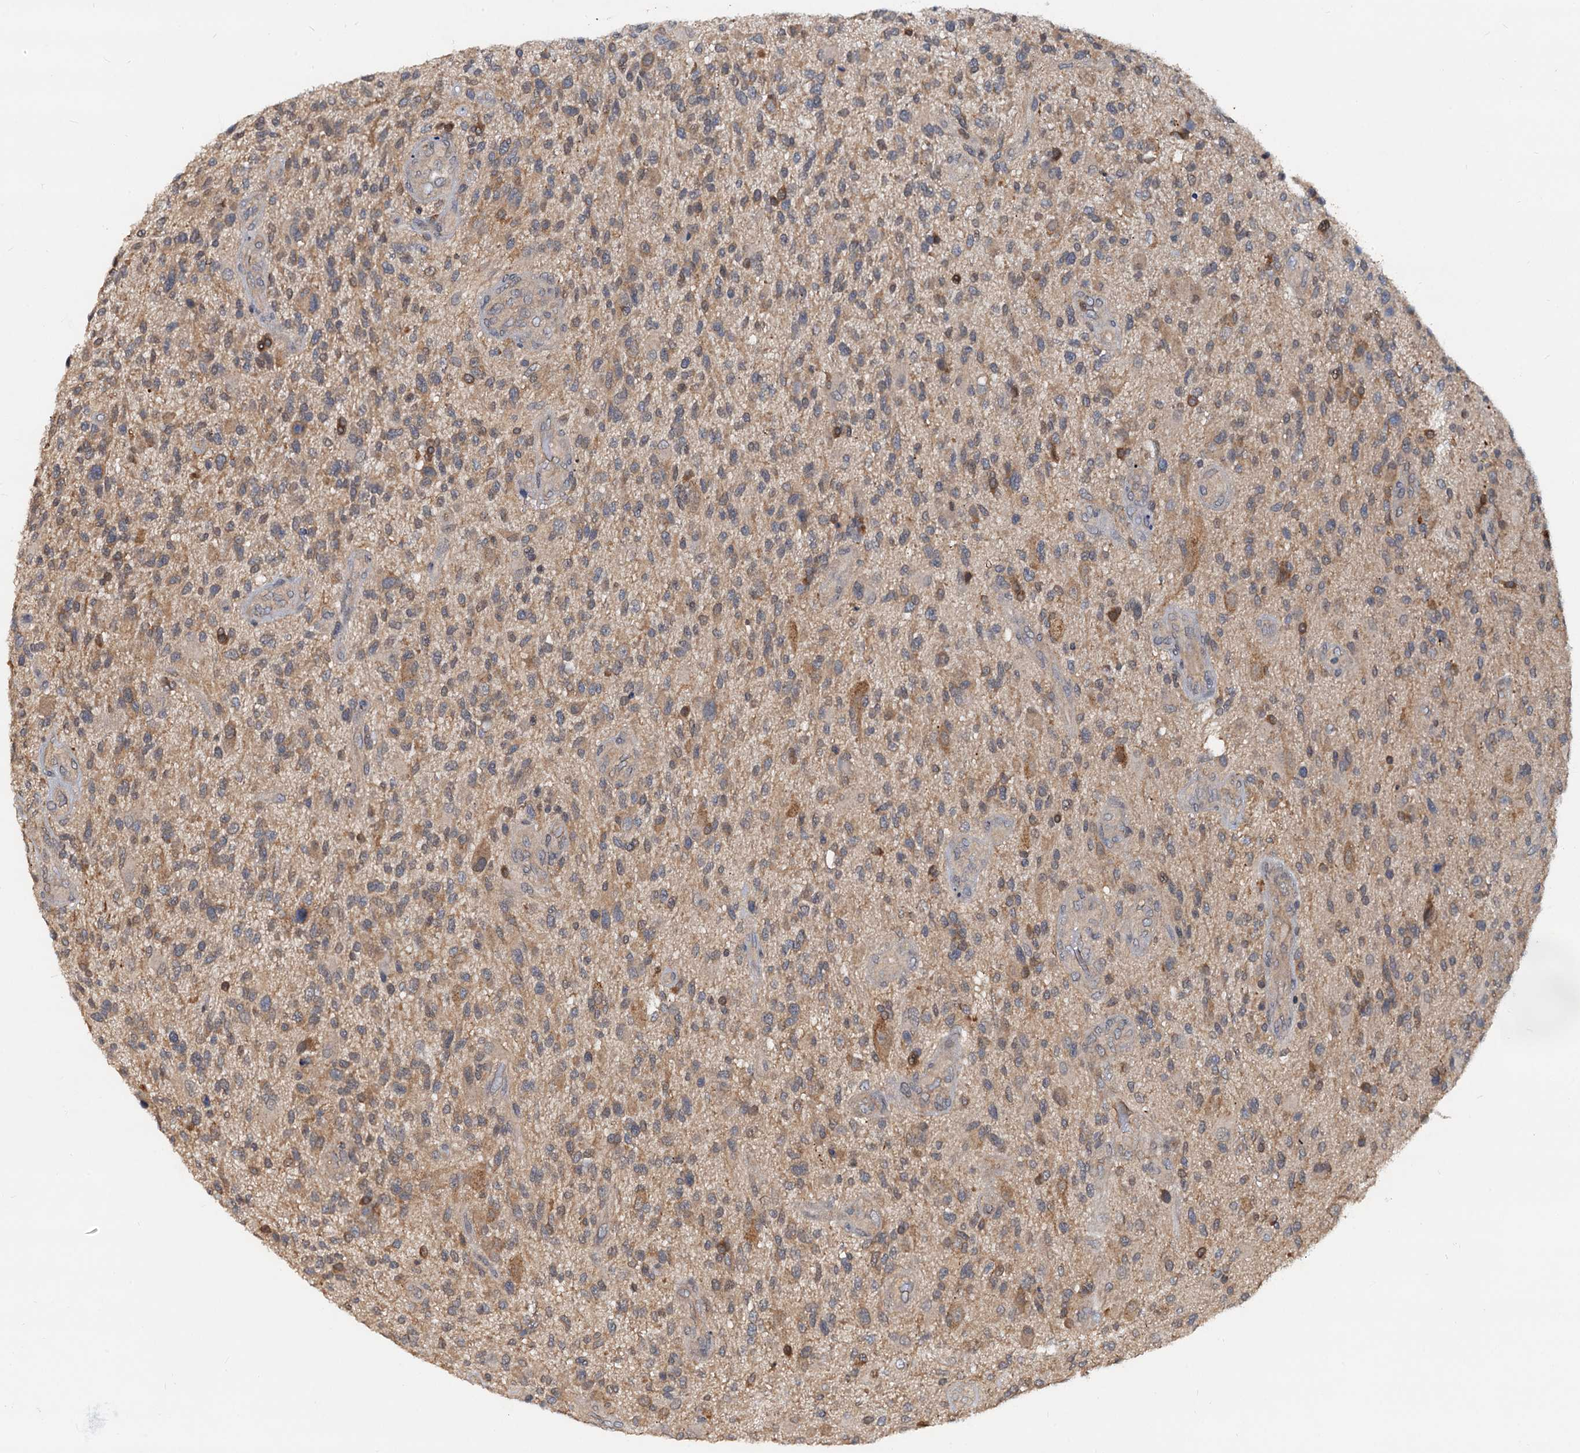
{"staining": {"intensity": "moderate", "quantity": ">75%", "location": "cytoplasmic/membranous"}, "tissue": "glioma", "cell_type": "Tumor cells", "image_type": "cancer", "snomed": [{"axis": "morphology", "description": "Glioma, malignant, High grade"}, {"axis": "topography", "description": "Brain"}], "caption": "Moderate cytoplasmic/membranous protein positivity is present in approximately >75% of tumor cells in glioma. The staining was performed using DAB to visualize the protein expression in brown, while the nuclei were stained in blue with hematoxylin (Magnification: 20x).", "gene": "PTGES3", "patient": {"sex": "male", "age": 47}}